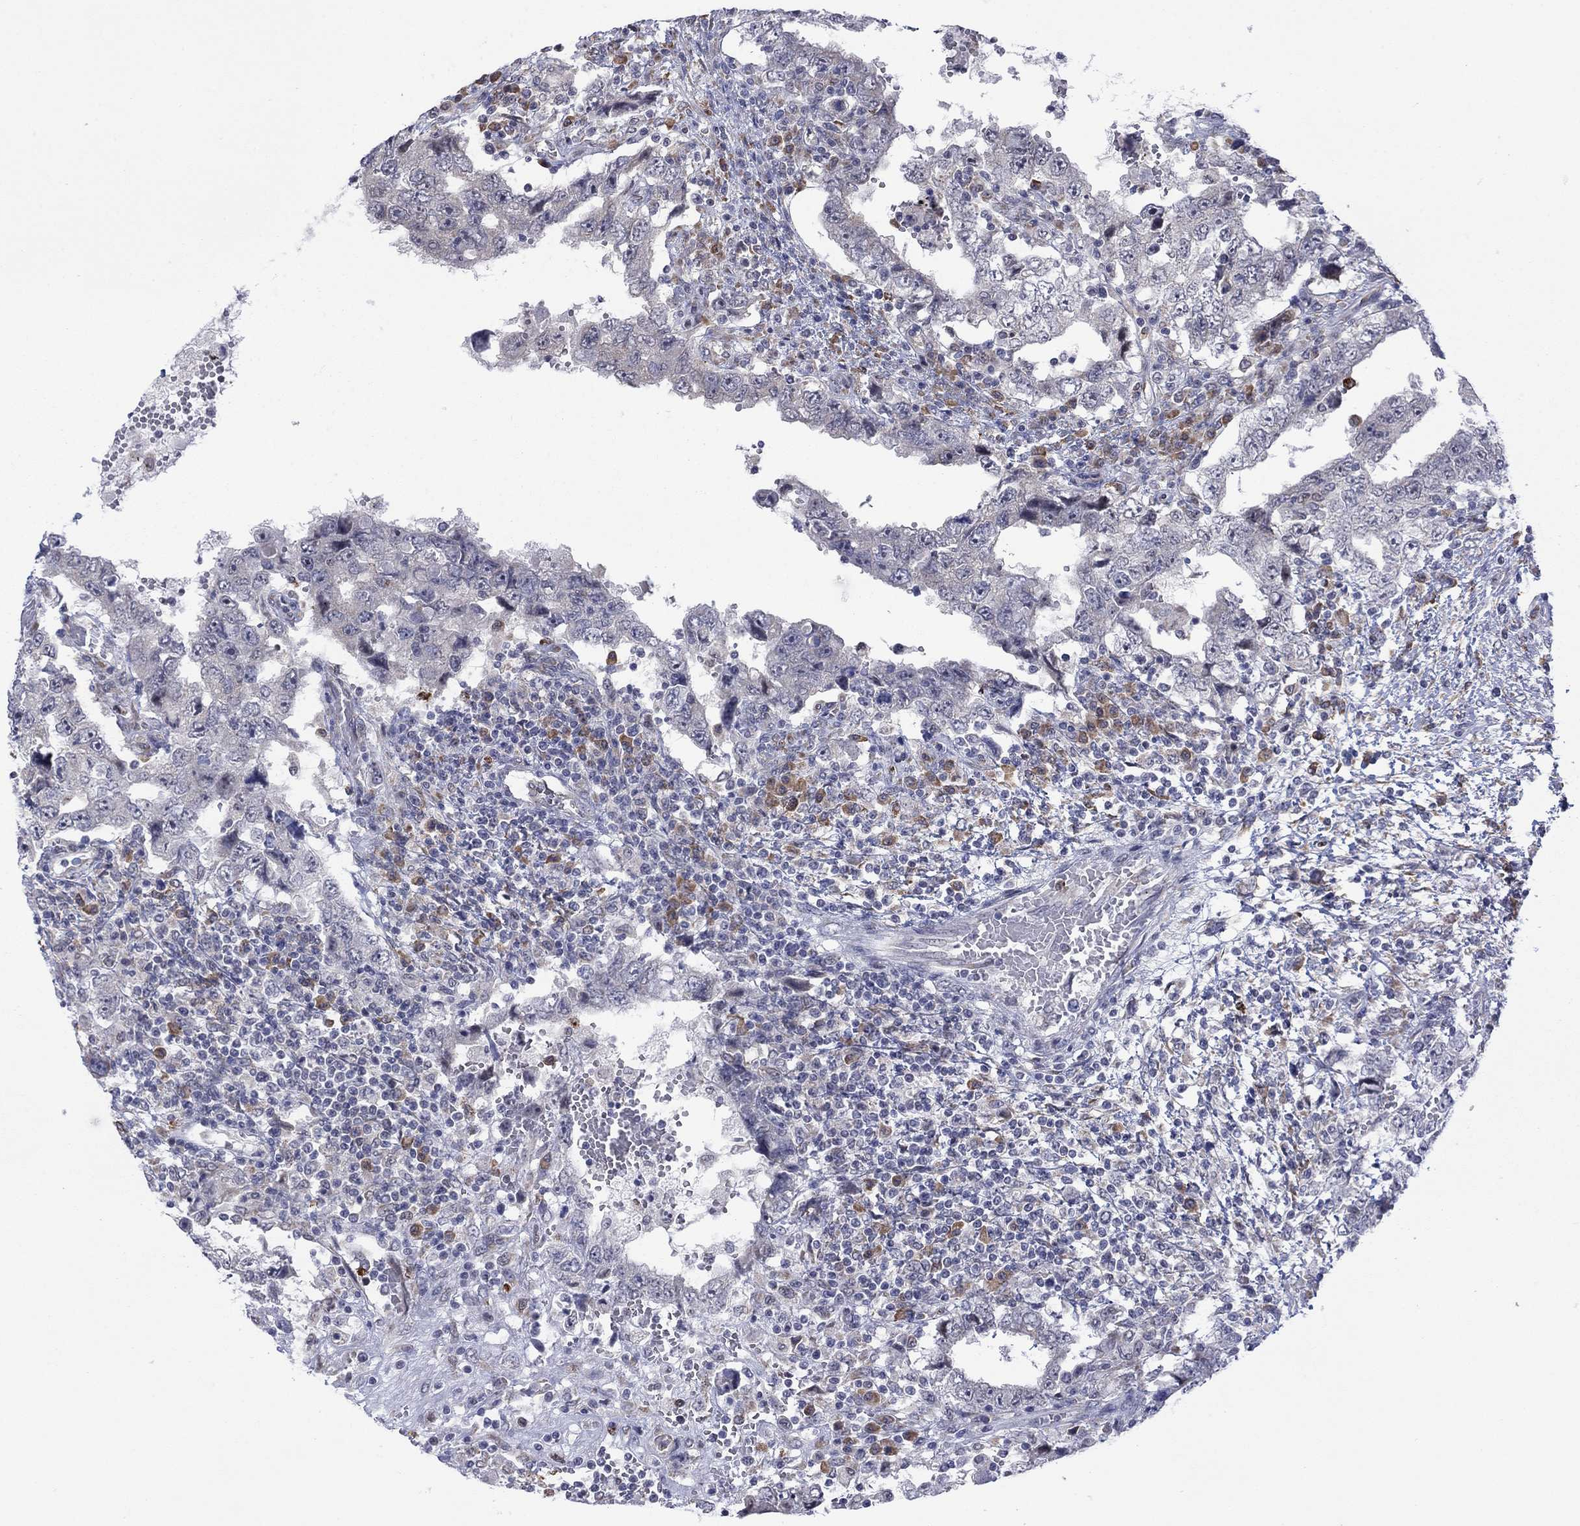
{"staining": {"intensity": "negative", "quantity": "none", "location": "none"}, "tissue": "testis cancer", "cell_type": "Tumor cells", "image_type": "cancer", "snomed": [{"axis": "morphology", "description": "Carcinoma, Embryonal, NOS"}, {"axis": "topography", "description": "Testis"}], "caption": "An immunohistochemistry histopathology image of testis cancer (embryonal carcinoma) is shown. There is no staining in tumor cells of testis cancer (embryonal carcinoma). (DAB (3,3'-diaminobenzidine) immunohistochemistry (IHC), high magnification).", "gene": "MTRFR", "patient": {"sex": "male", "age": 26}}